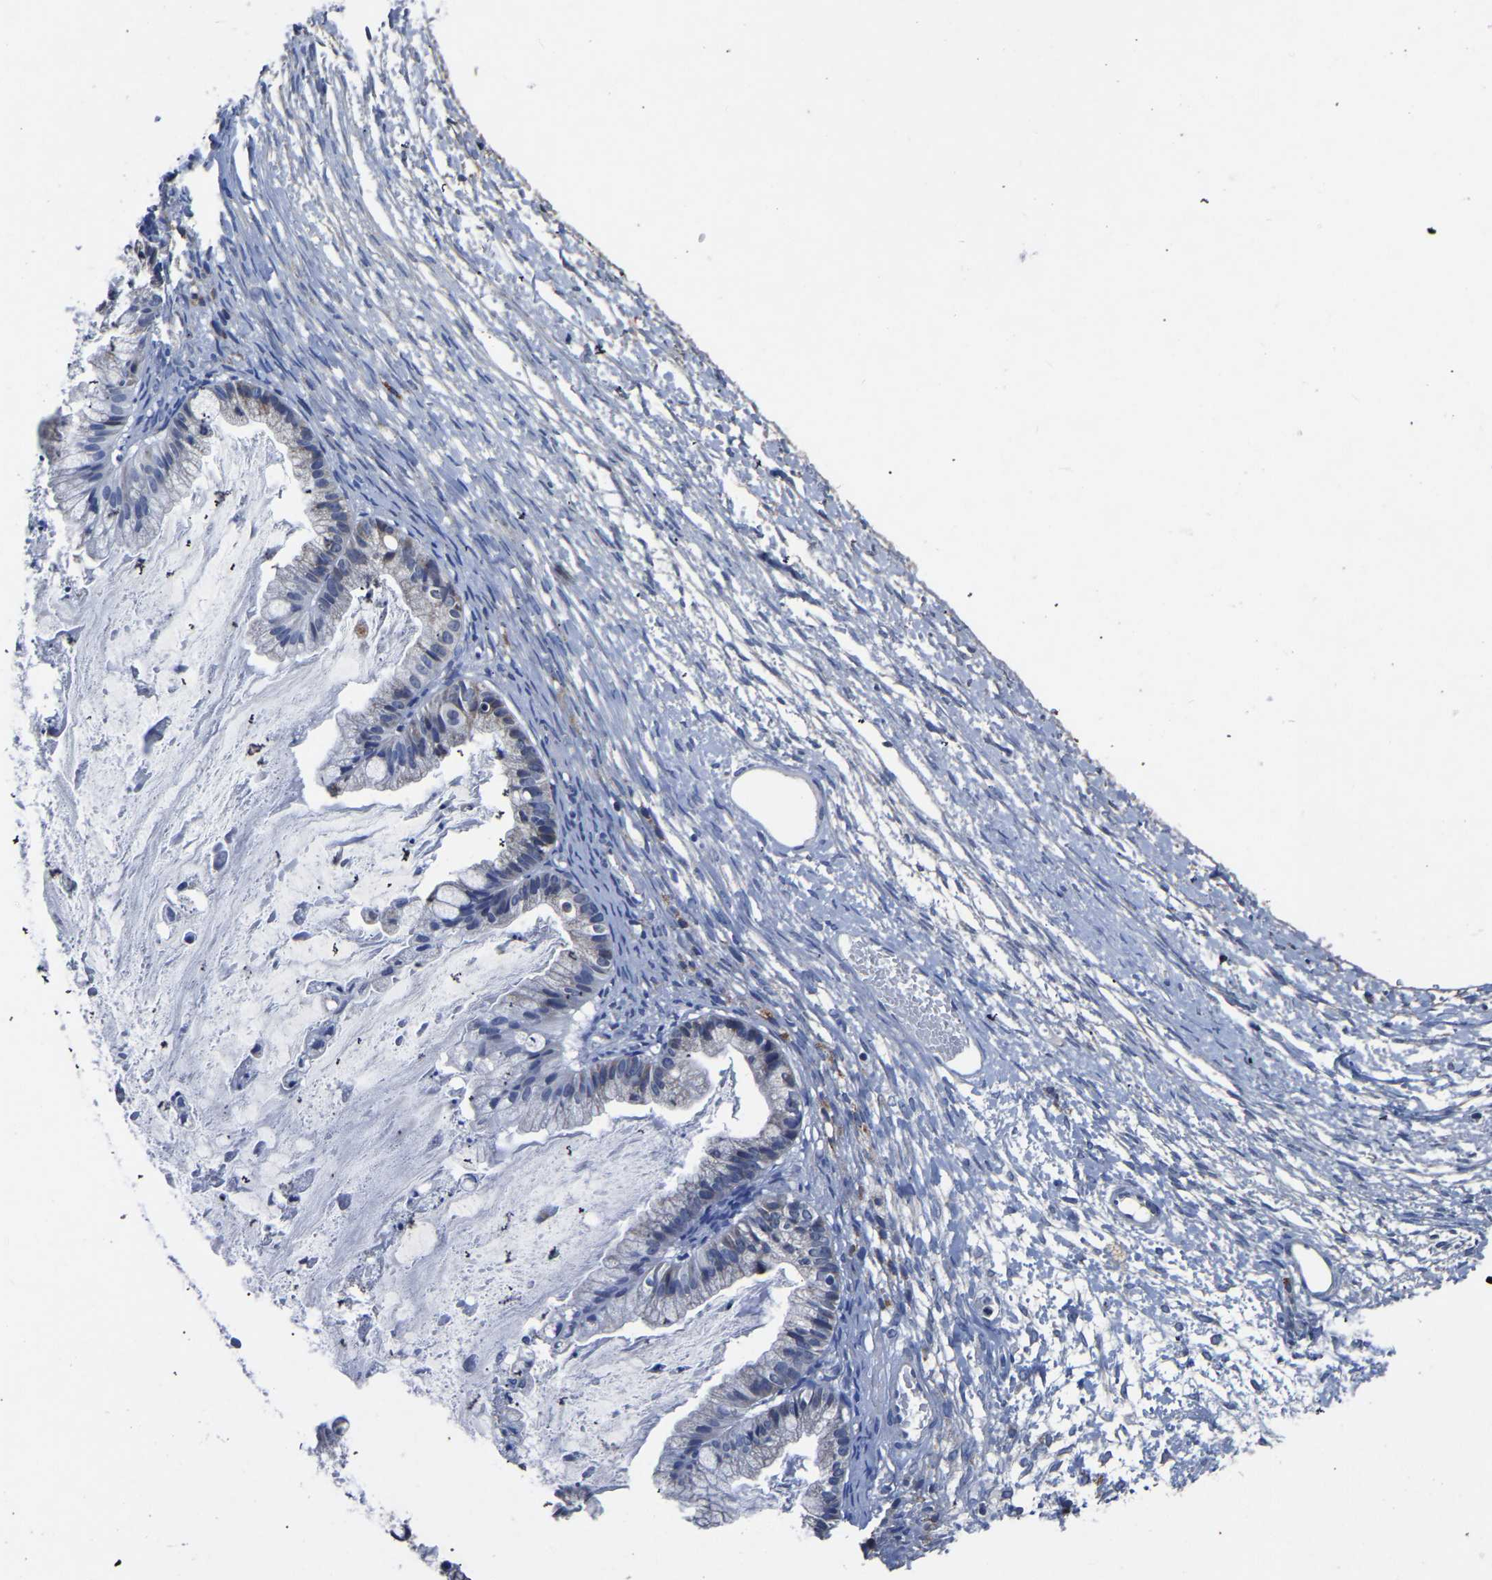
{"staining": {"intensity": "negative", "quantity": "none", "location": "none"}, "tissue": "ovarian cancer", "cell_type": "Tumor cells", "image_type": "cancer", "snomed": [{"axis": "morphology", "description": "Cystadenocarcinoma, mucinous, NOS"}, {"axis": "topography", "description": "Ovary"}], "caption": "Immunohistochemical staining of human mucinous cystadenocarcinoma (ovarian) exhibits no significant staining in tumor cells.", "gene": "FGD5", "patient": {"sex": "female", "age": 57}}